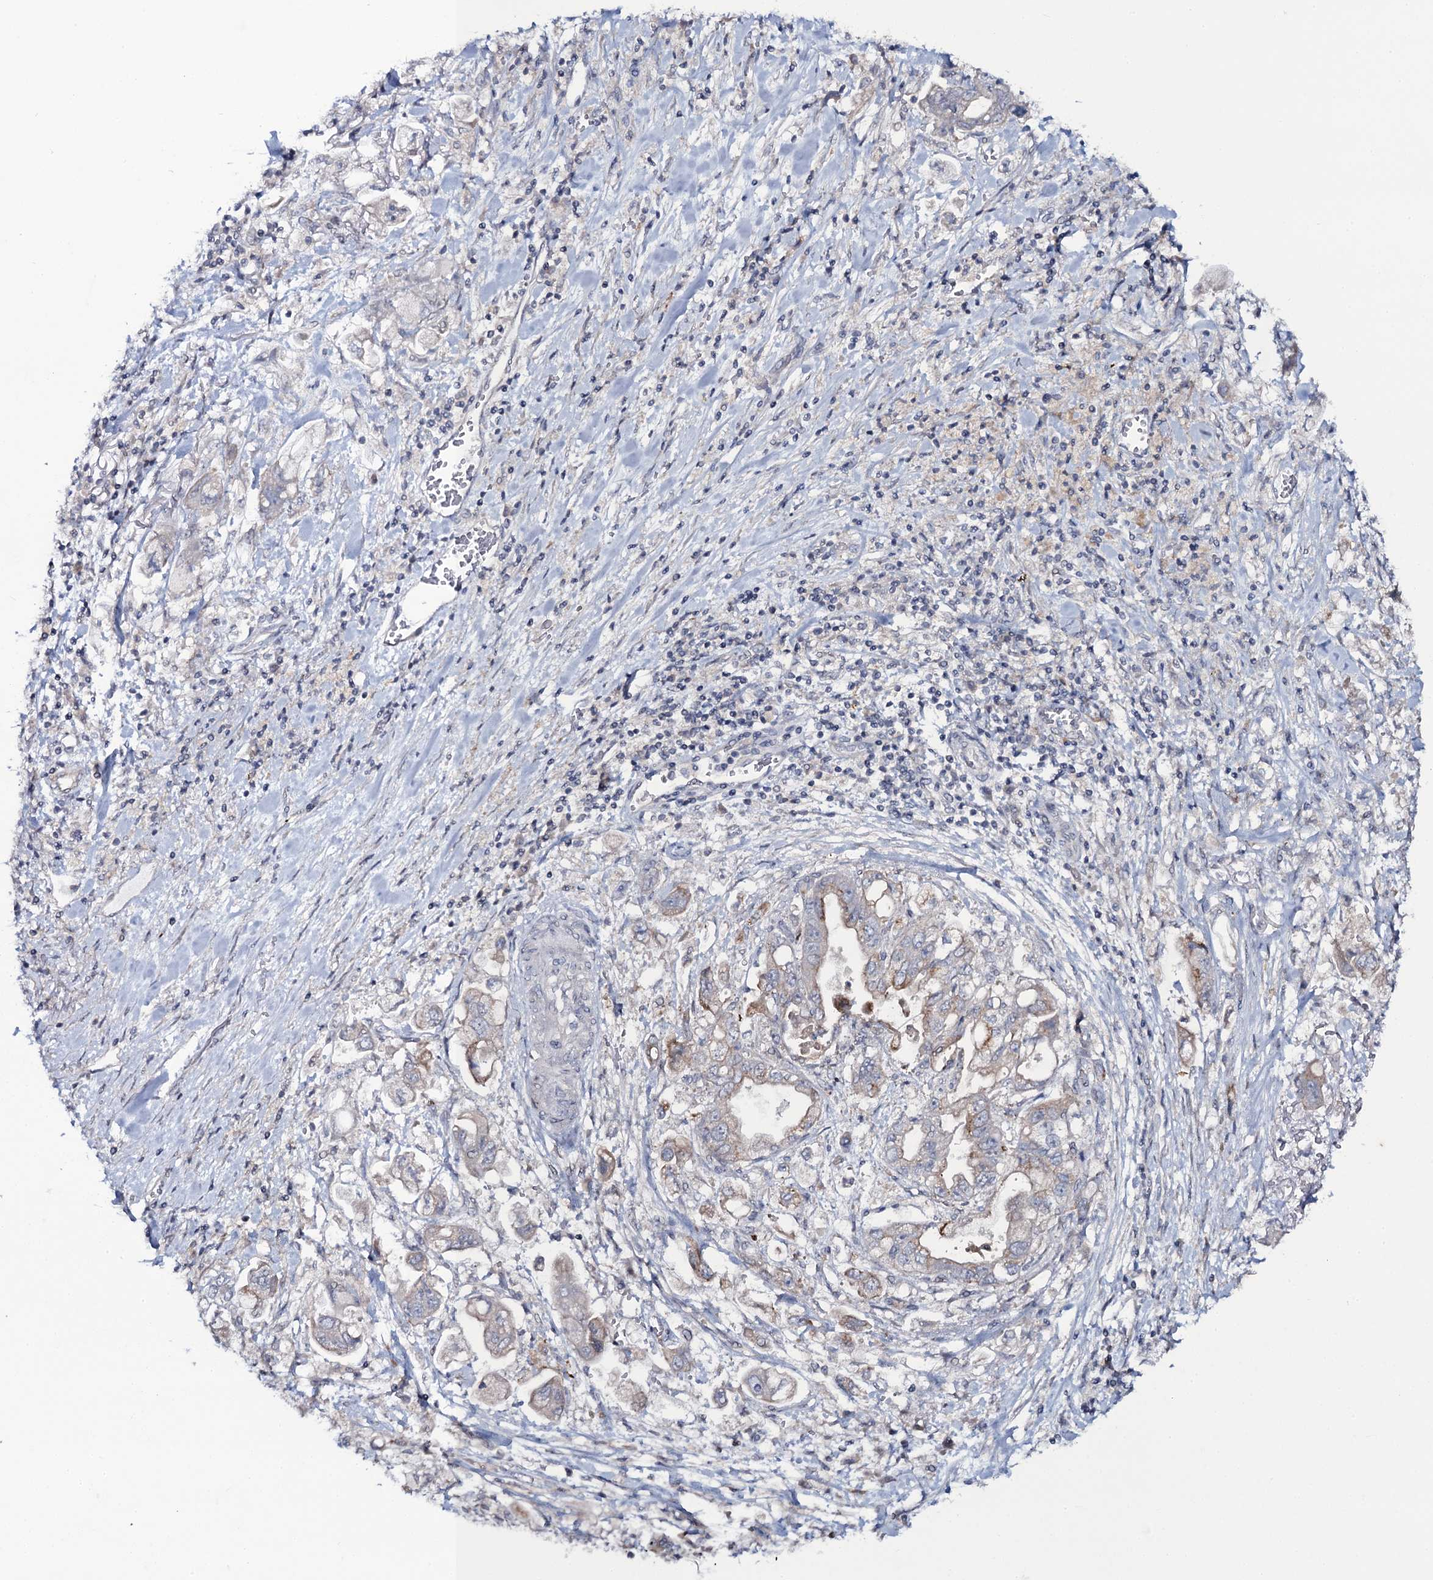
{"staining": {"intensity": "weak", "quantity": "25%-75%", "location": "cytoplasmic/membranous"}, "tissue": "stomach cancer", "cell_type": "Tumor cells", "image_type": "cancer", "snomed": [{"axis": "morphology", "description": "Adenocarcinoma, NOS"}, {"axis": "topography", "description": "Stomach"}], "caption": "Weak cytoplasmic/membranous expression is appreciated in about 25%-75% of tumor cells in adenocarcinoma (stomach). The staining is performed using DAB (3,3'-diaminobenzidine) brown chromogen to label protein expression. The nuclei are counter-stained blue using hematoxylin.", "gene": "SNAP23", "patient": {"sex": "male", "age": 62}}